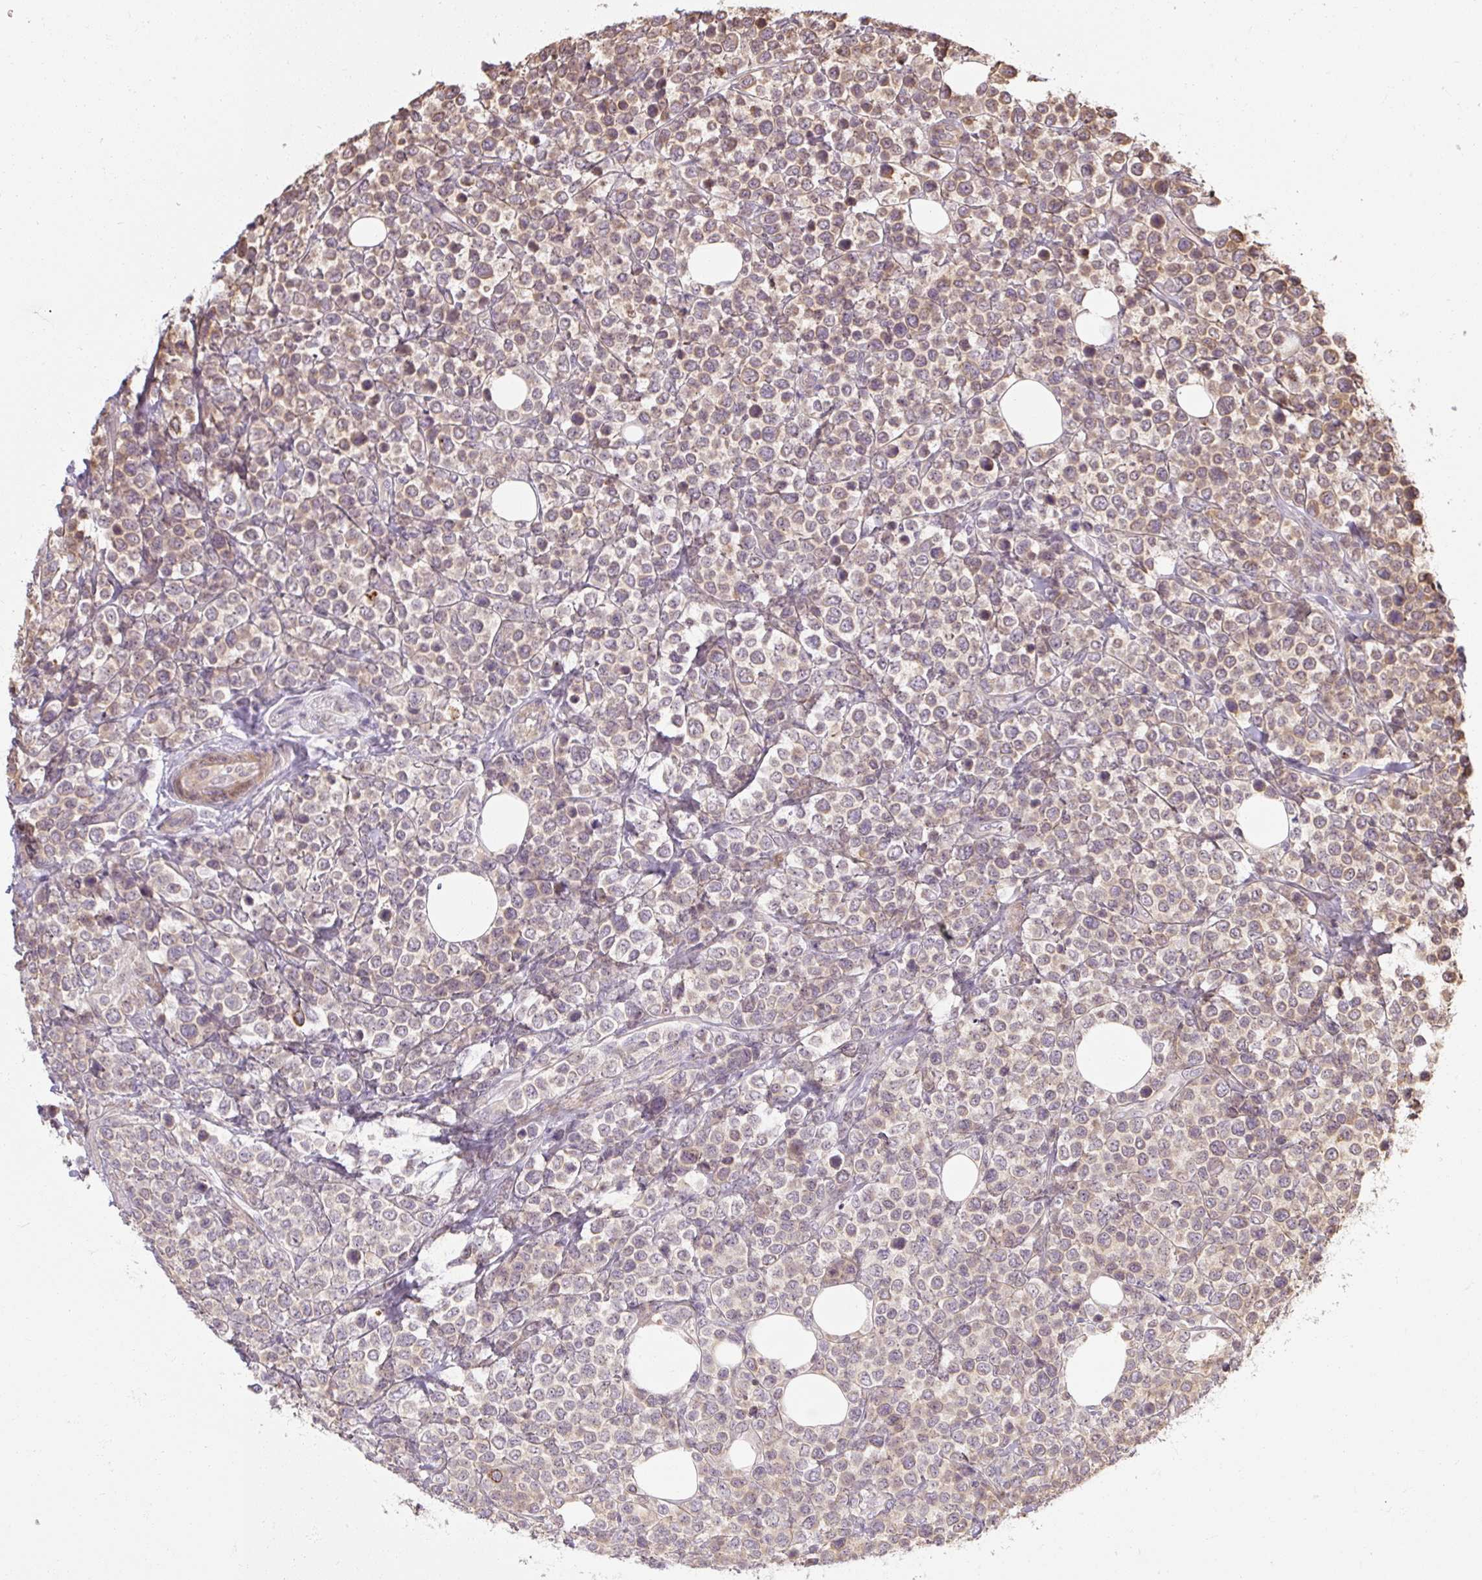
{"staining": {"intensity": "weak", "quantity": "25%-75%", "location": "cytoplasmic/membranous"}, "tissue": "lymphoma", "cell_type": "Tumor cells", "image_type": "cancer", "snomed": [{"axis": "morphology", "description": "Malignant lymphoma, non-Hodgkin's type, Low grade"}, {"axis": "topography", "description": "Lymph node"}], "caption": "Weak cytoplasmic/membranous expression is appreciated in about 25%-75% of tumor cells in low-grade malignant lymphoma, non-Hodgkin's type. The staining was performed using DAB (3,3'-diaminobenzidine) to visualize the protein expression in brown, while the nuclei were stained in blue with hematoxylin (Magnification: 20x).", "gene": "RB1CC1", "patient": {"sex": "male", "age": 60}}